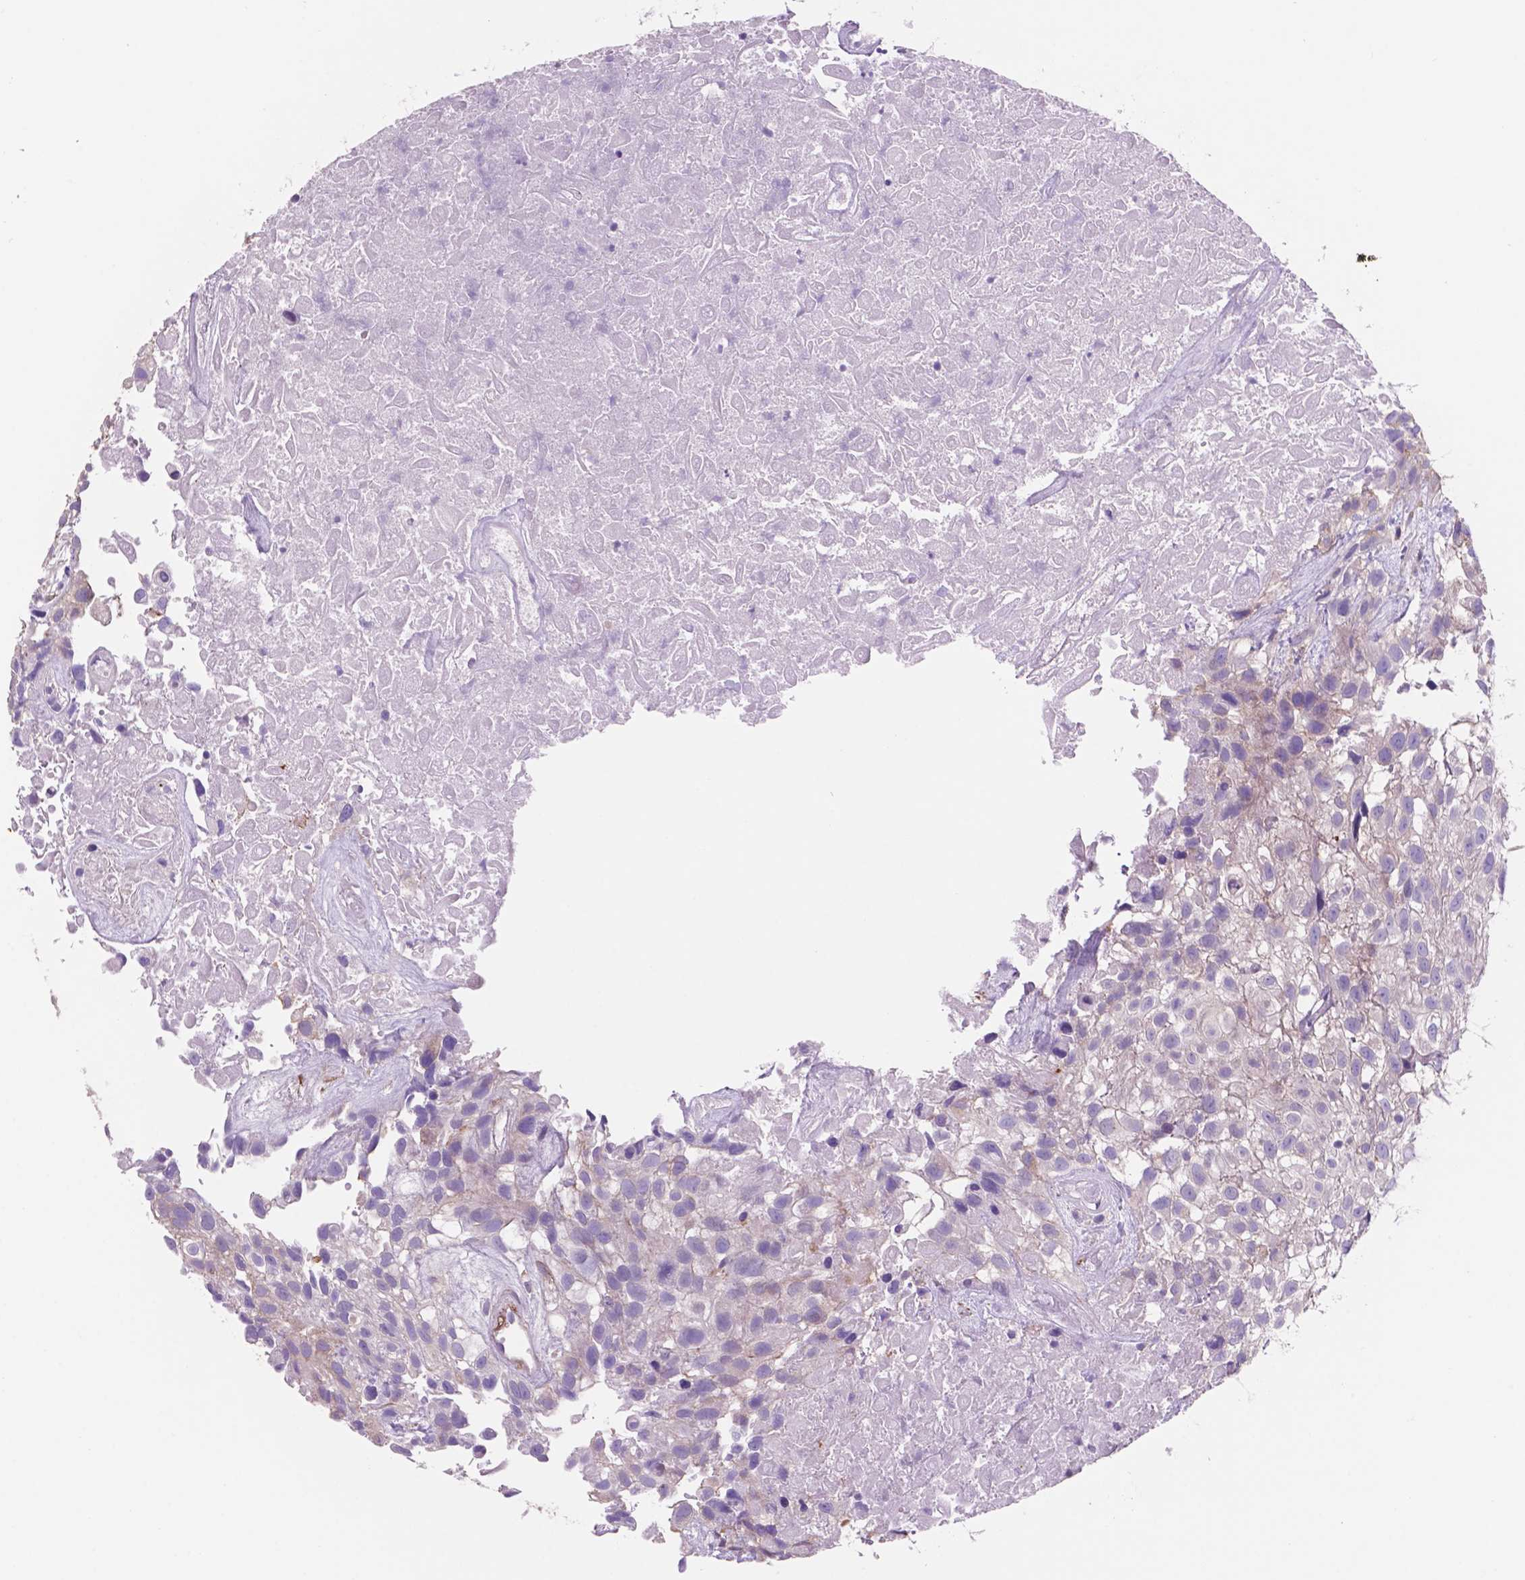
{"staining": {"intensity": "negative", "quantity": "none", "location": "none"}, "tissue": "urothelial cancer", "cell_type": "Tumor cells", "image_type": "cancer", "snomed": [{"axis": "morphology", "description": "Urothelial carcinoma, High grade"}, {"axis": "topography", "description": "Urinary bladder"}], "caption": "Urothelial carcinoma (high-grade) was stained to show a protein in brown. There is no significant positivity in tumor cells. (DAB (3,3'-diaminobenzidine) immunohistochemistry visualized using brightfield microscopy, high magnification).", "gene": "TOR2A", "patient": {"sex": "male", "age": 56}}